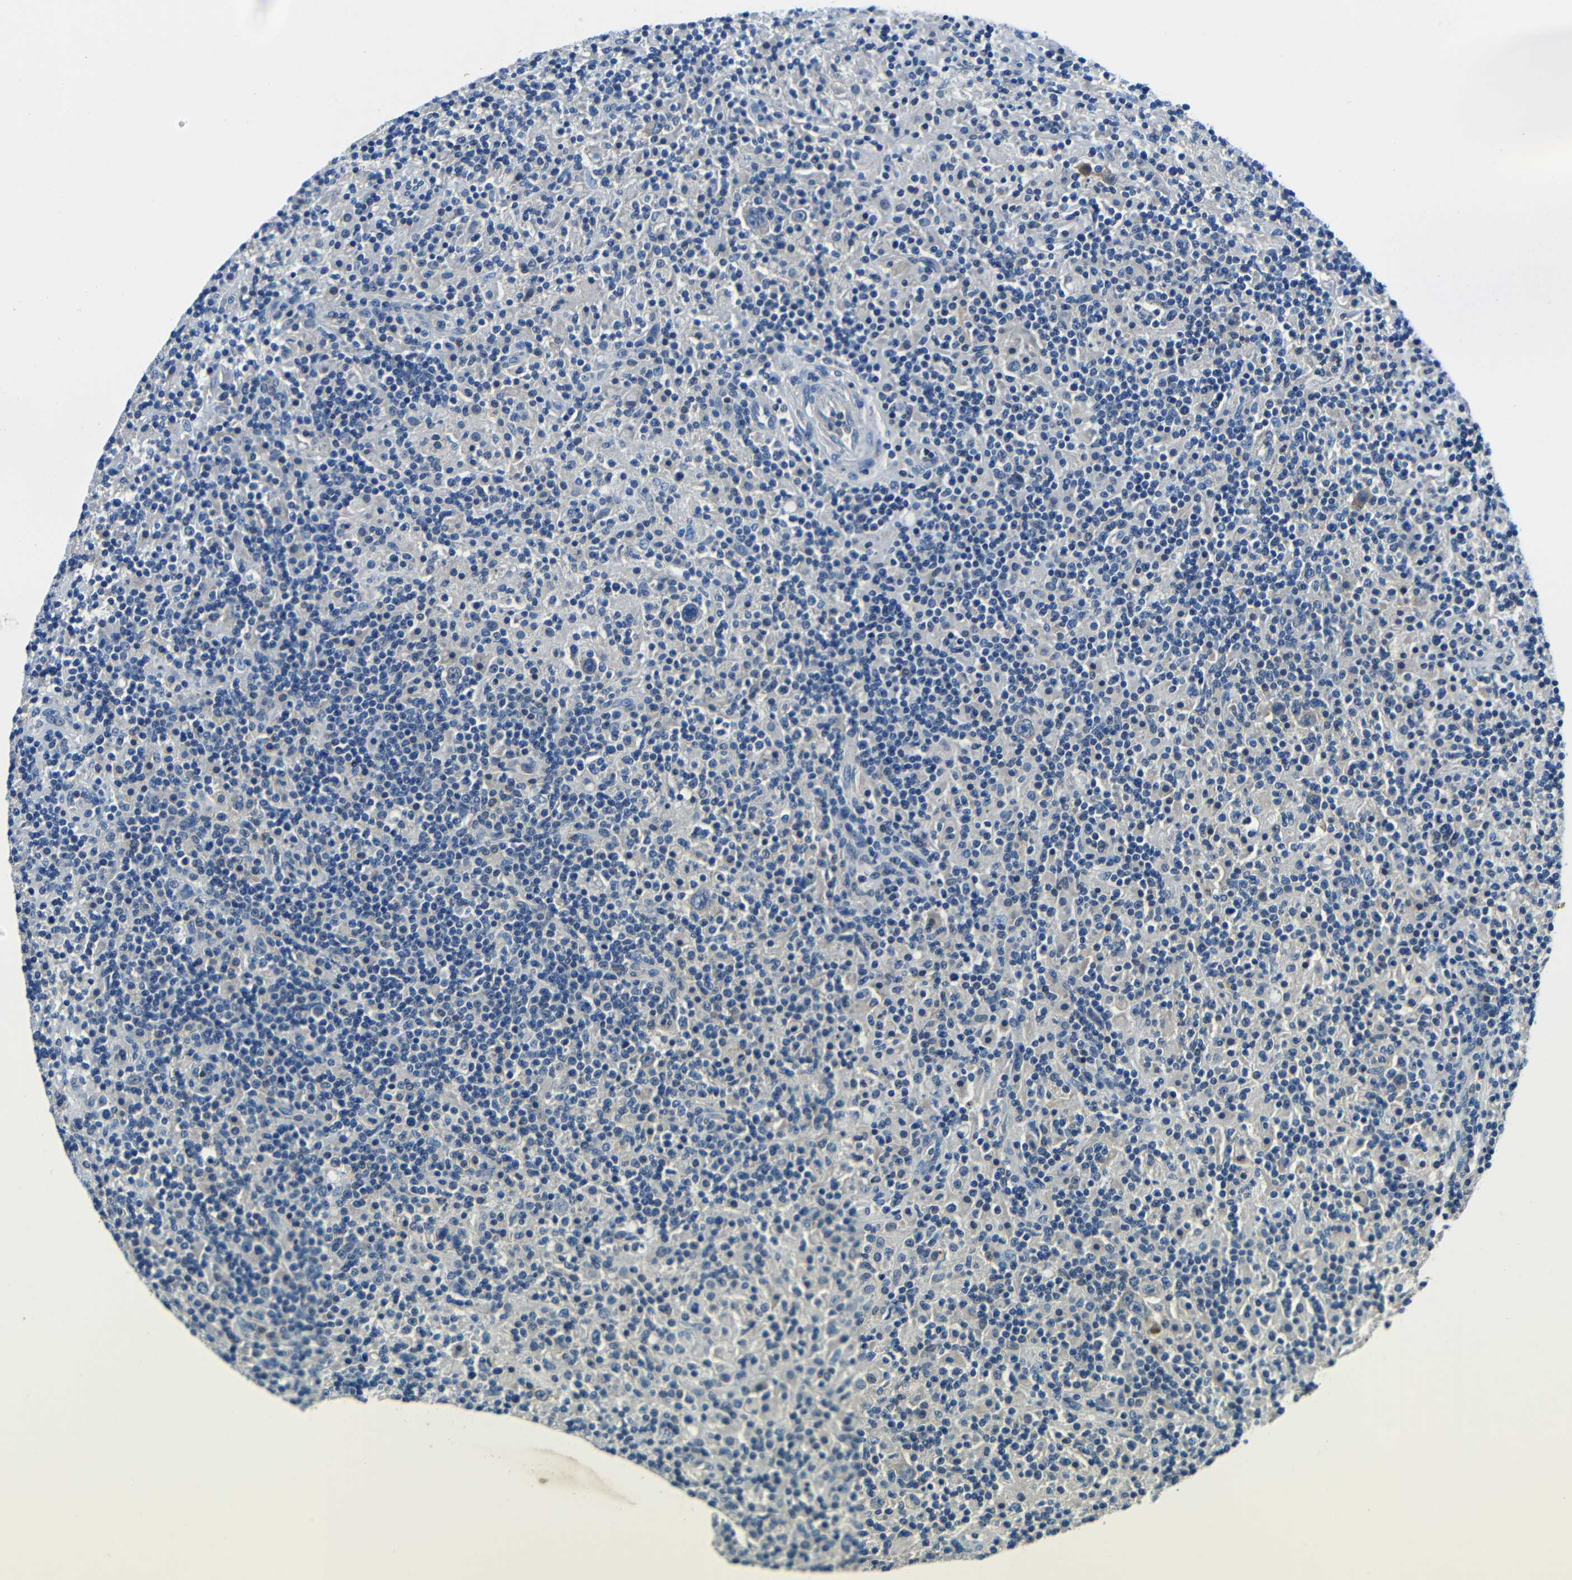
{"staining": {"intensity": "negative", "quantity": "none", "location": "none"}, "tissue": "lymphoma", "cell_type": "Tumor cells", "image_type": "cancer", "snomed": [{"axis": "morphology", "description": "Hodgkin's disease, NOS"}, {"axis": "topography", "description": "Lymph node"}], "caption": "The image displays no significant expression in tumor cells of Hodgkin's disease. (DAB immunohistochemistry, high magnification).", "gene": "ADAP1", "patient": {"sex": "male", "age": 70}}